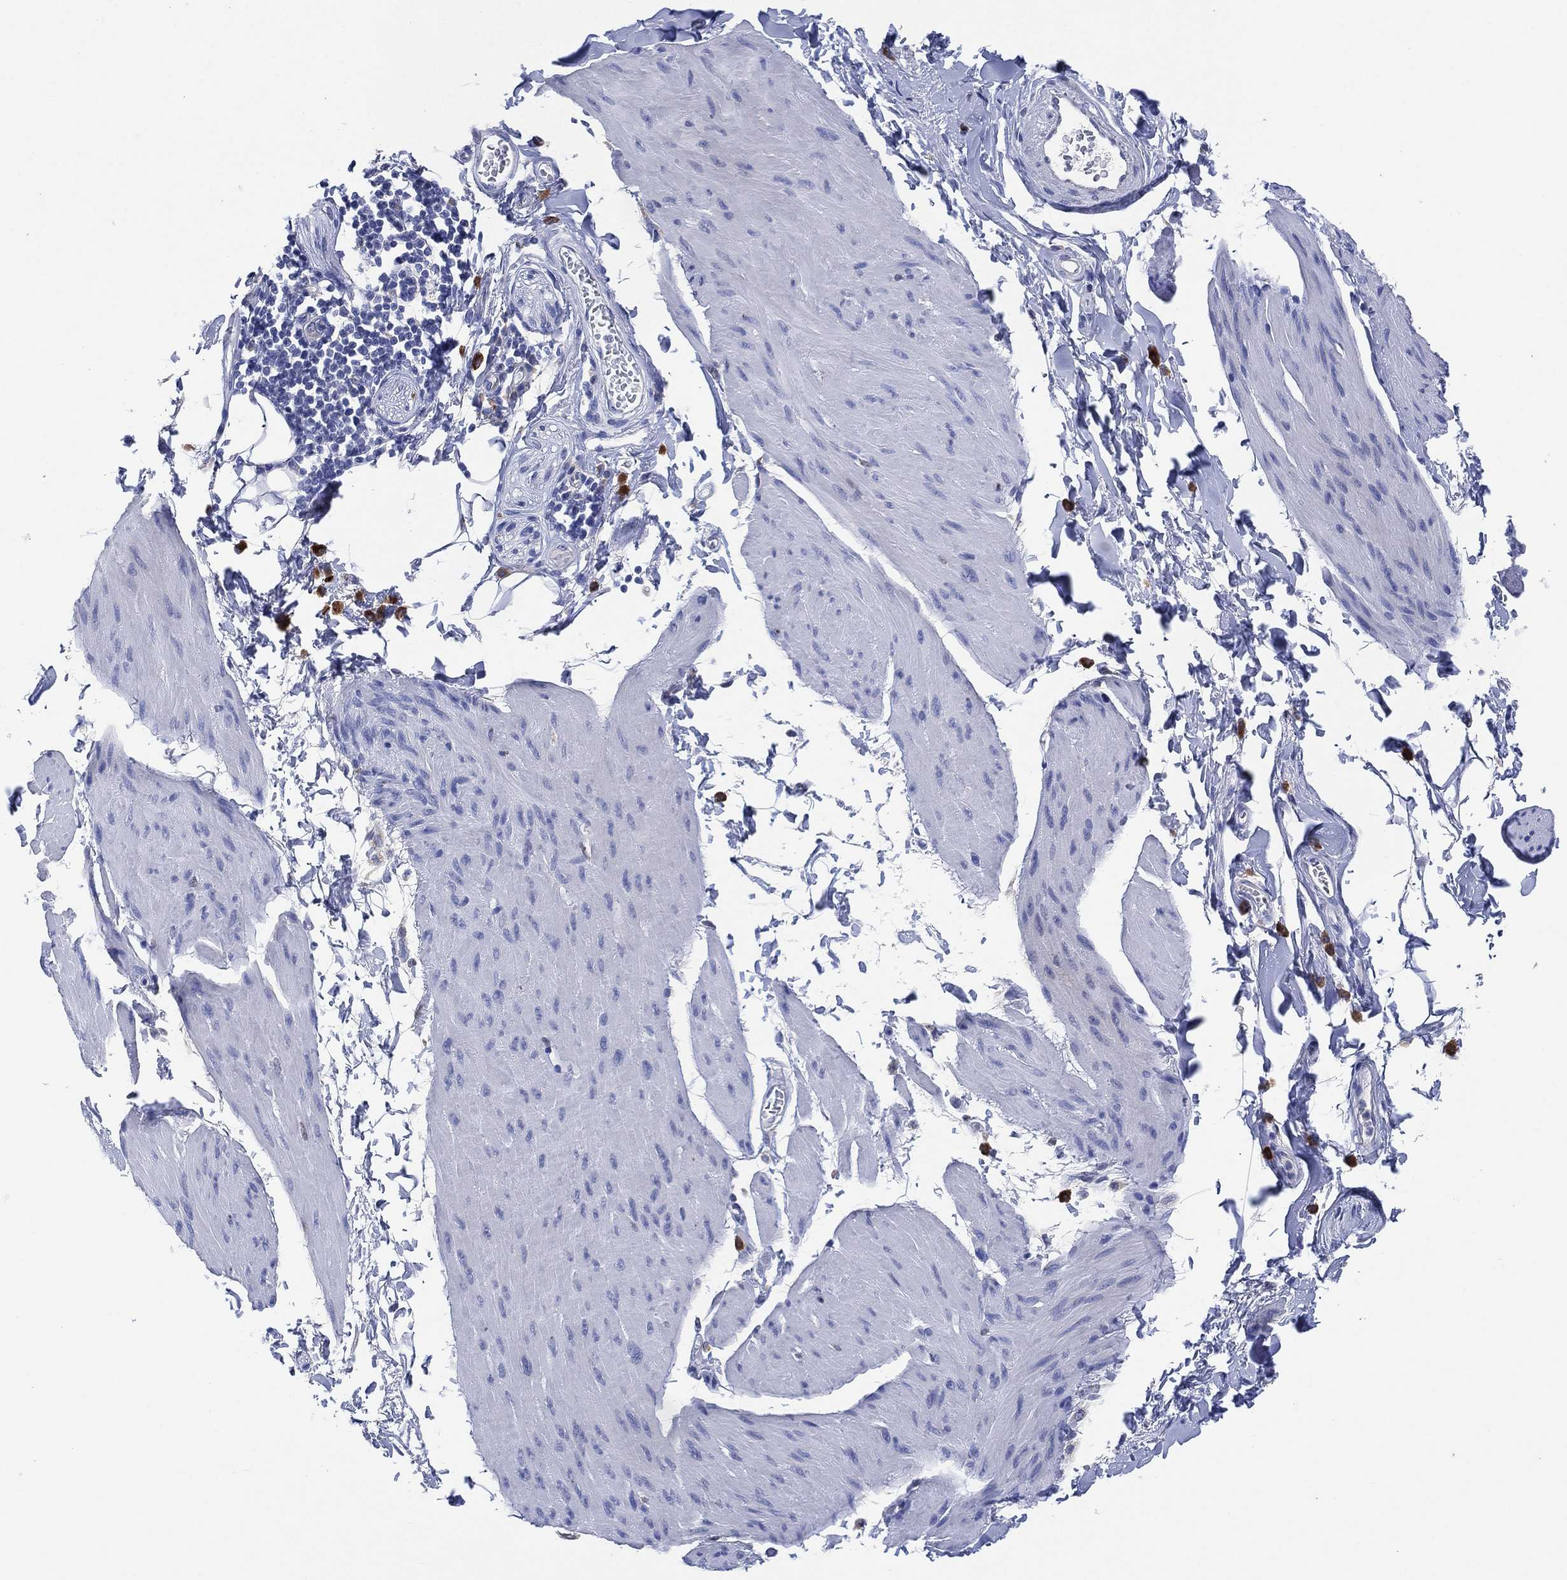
{"staining": {"intensity": "negative", "quantity": "none", "location": "none"}, "tissue": "smooth muscle", "cell_type": "Smooth muscle cells", "image_type": "normal", "snomed": [{"axis": "morphology", "description": "Normal tissue, NOS"}, {"axis": "topography", "description": "Adipose tissue"}, {"axis": "topography", "description": "Smooth muscle"}, {"axis": "topography", "description": "Peripheral nerve tissue"}], "caption": "Smooth muscle stained for a protein using immunohistochemistry (IHC) reveals no positivity smooth muscle cells.", "gene": "GALNS", "patient": {"sex": "male", "age": 83}}